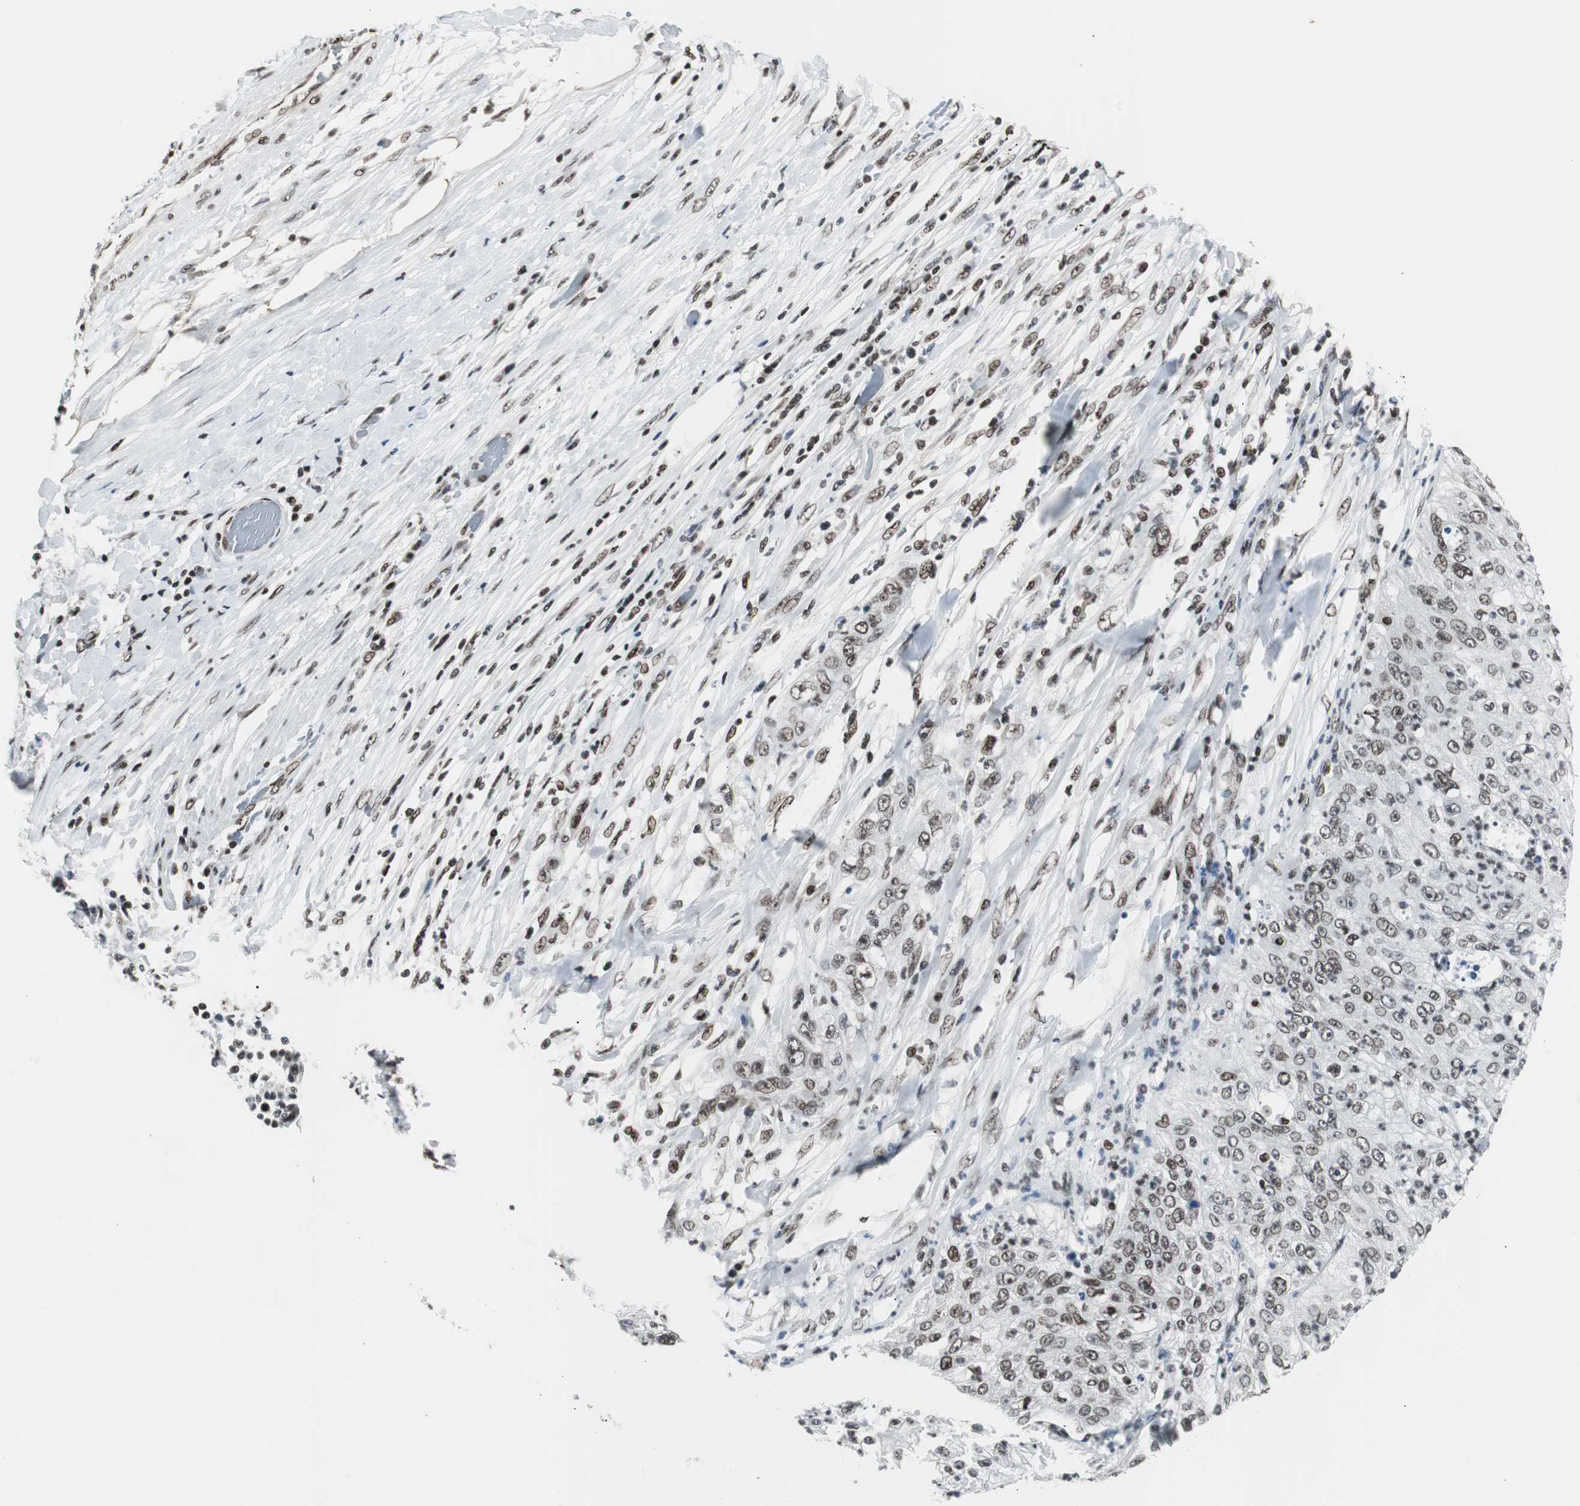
{"staining": {"intensity": "moderate", "quantity": ">75%", "location": "nuclear"}, "tissue": "lung cancer", "cell_type": "Tumor cells", "image_type": "cancer", "snomed": [{"axis": "morphology", "description": "Inflammation, NOS"}, {"axis": "morphology", "description": "Squamous cell carcinoma, NOS"}, {"axis": "topography", "description": "Lymph node"}, {"axis": "topography", "description": "Soft tissue"}, {"axis": "topography", "description": "Lung"}], "caption": "Immunohistochemistry (DAB (3,3'-diaminobenzidine)) staining of lung cancer (squamous cell carcinoma) displays moderate nuclear protein staining in approximately >75% of tumor cells.", "gene": "XRCC1", "patient": {"sex": "male", "age": 66}}